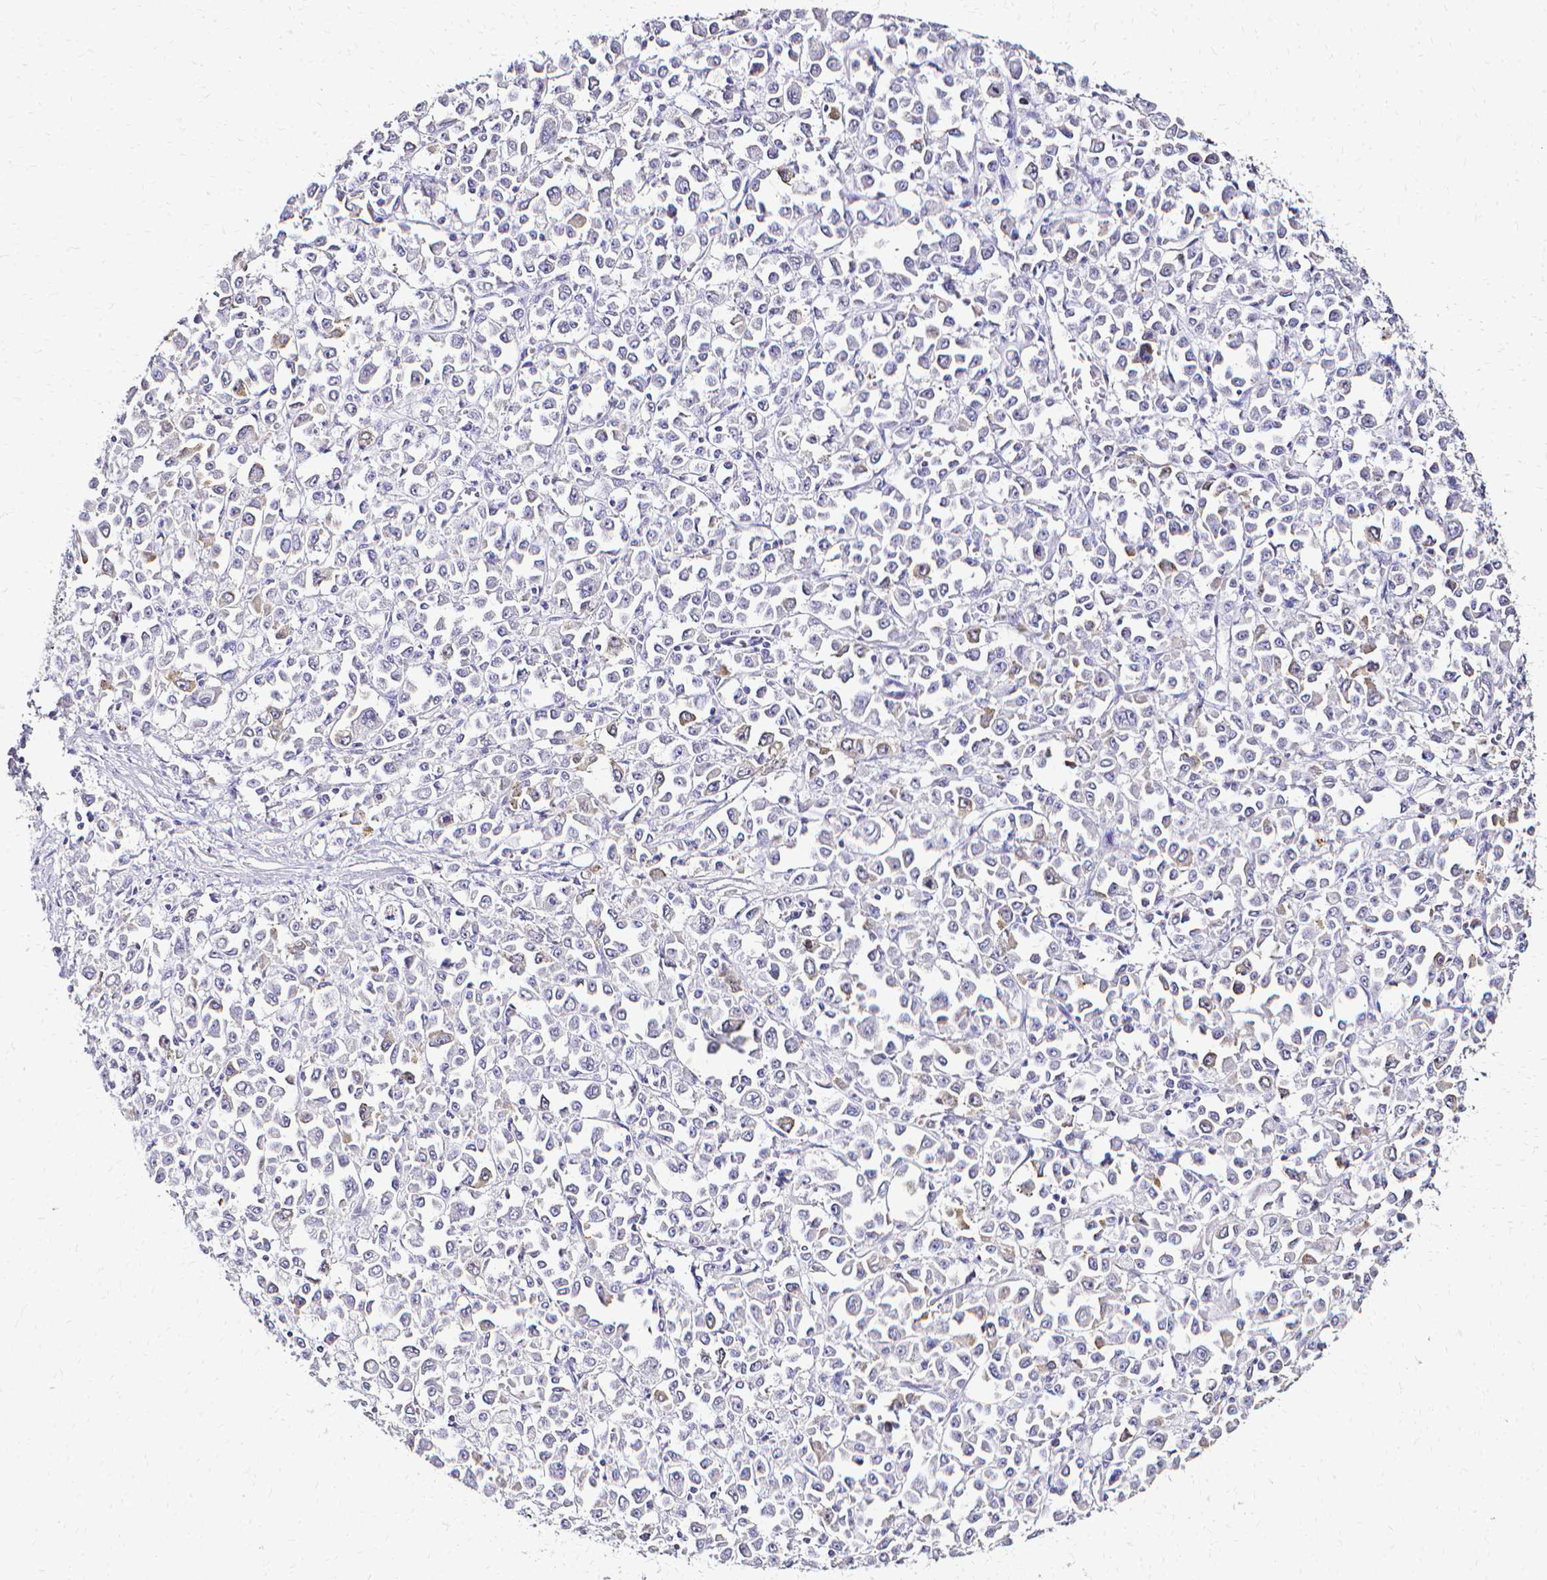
{"staining": {"intensity": "weak", "quantity": "<25%", "location": "cytoplasmic/membranous"}, "tissue": "stomach cancer", "cell_type": "Tumor cells", "image_type": "cancer", "snomed": [{"axis": "morphology", "description": "Adenocarcinoma, NOS"}, {"axis": "topography", "description": "Stomach, upper"}], "caption": "Tumor cells are negative for protein expression in human adenocarcinoma (stomach).", "gene": "CCNB1", "patient": {"sex": "male", "age": 70}}